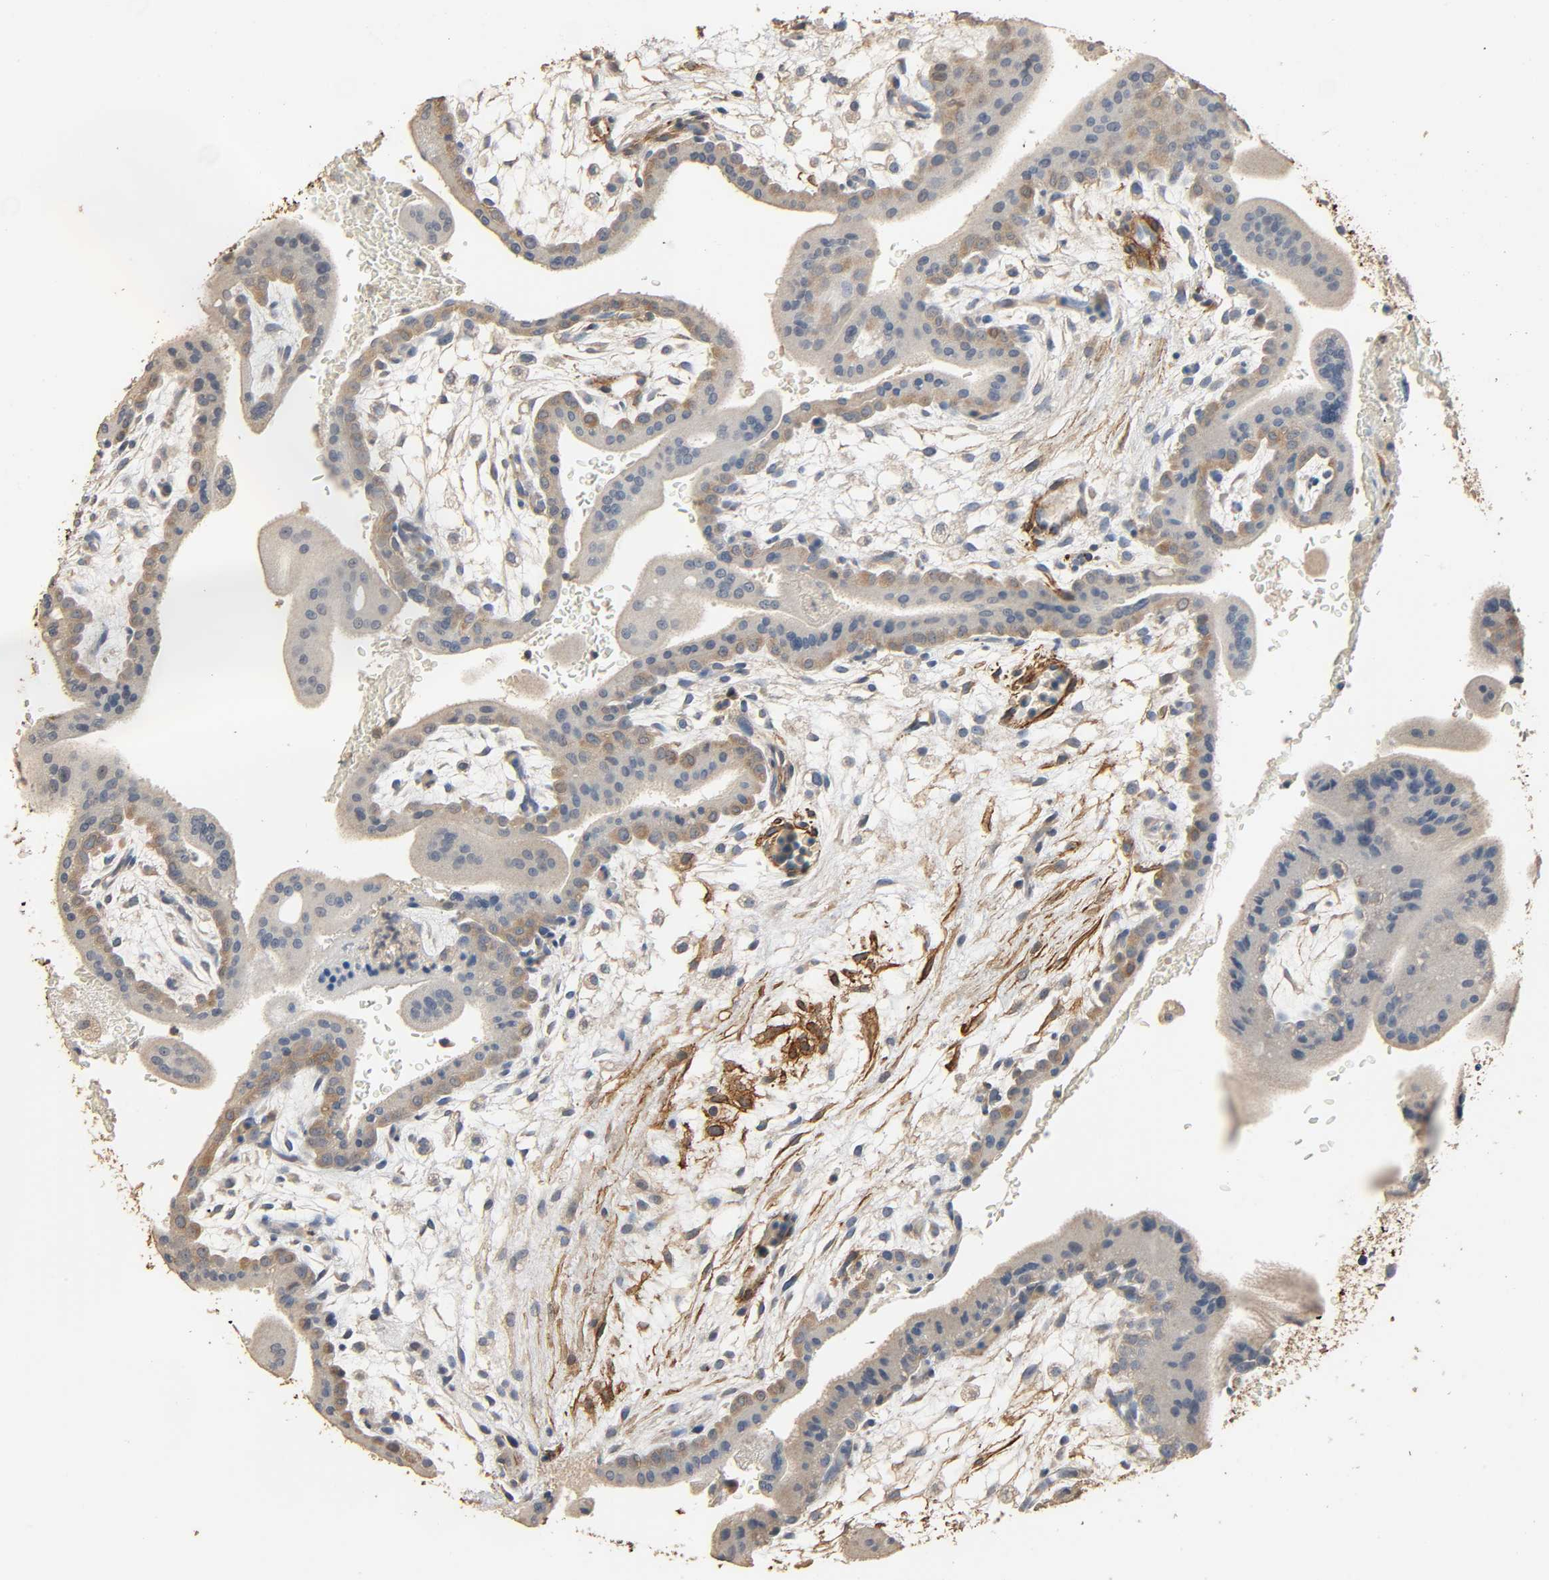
{"staining": {"intensity": "weak", "quantity": ">75%", "location": "cytoplasmic/membranous"}, "tissue": "placenta", "cell_type": "Decidual cells", "image_type": "normal", "snomed": [{"axis": "morphology", "description": "Normal tissue, NOS"}, {"axis": "topography", "description": "Placenta"}], "caption": "A low amount of weak cytoplasmic/membranous staining is appreciated in about >75% of decidual cells in benign placenta. The protein of interest is shown in brown color, while the nuclei are stained blue.", "gene": "GSTA1", "patient": {"sex": "female", "age": 35}}